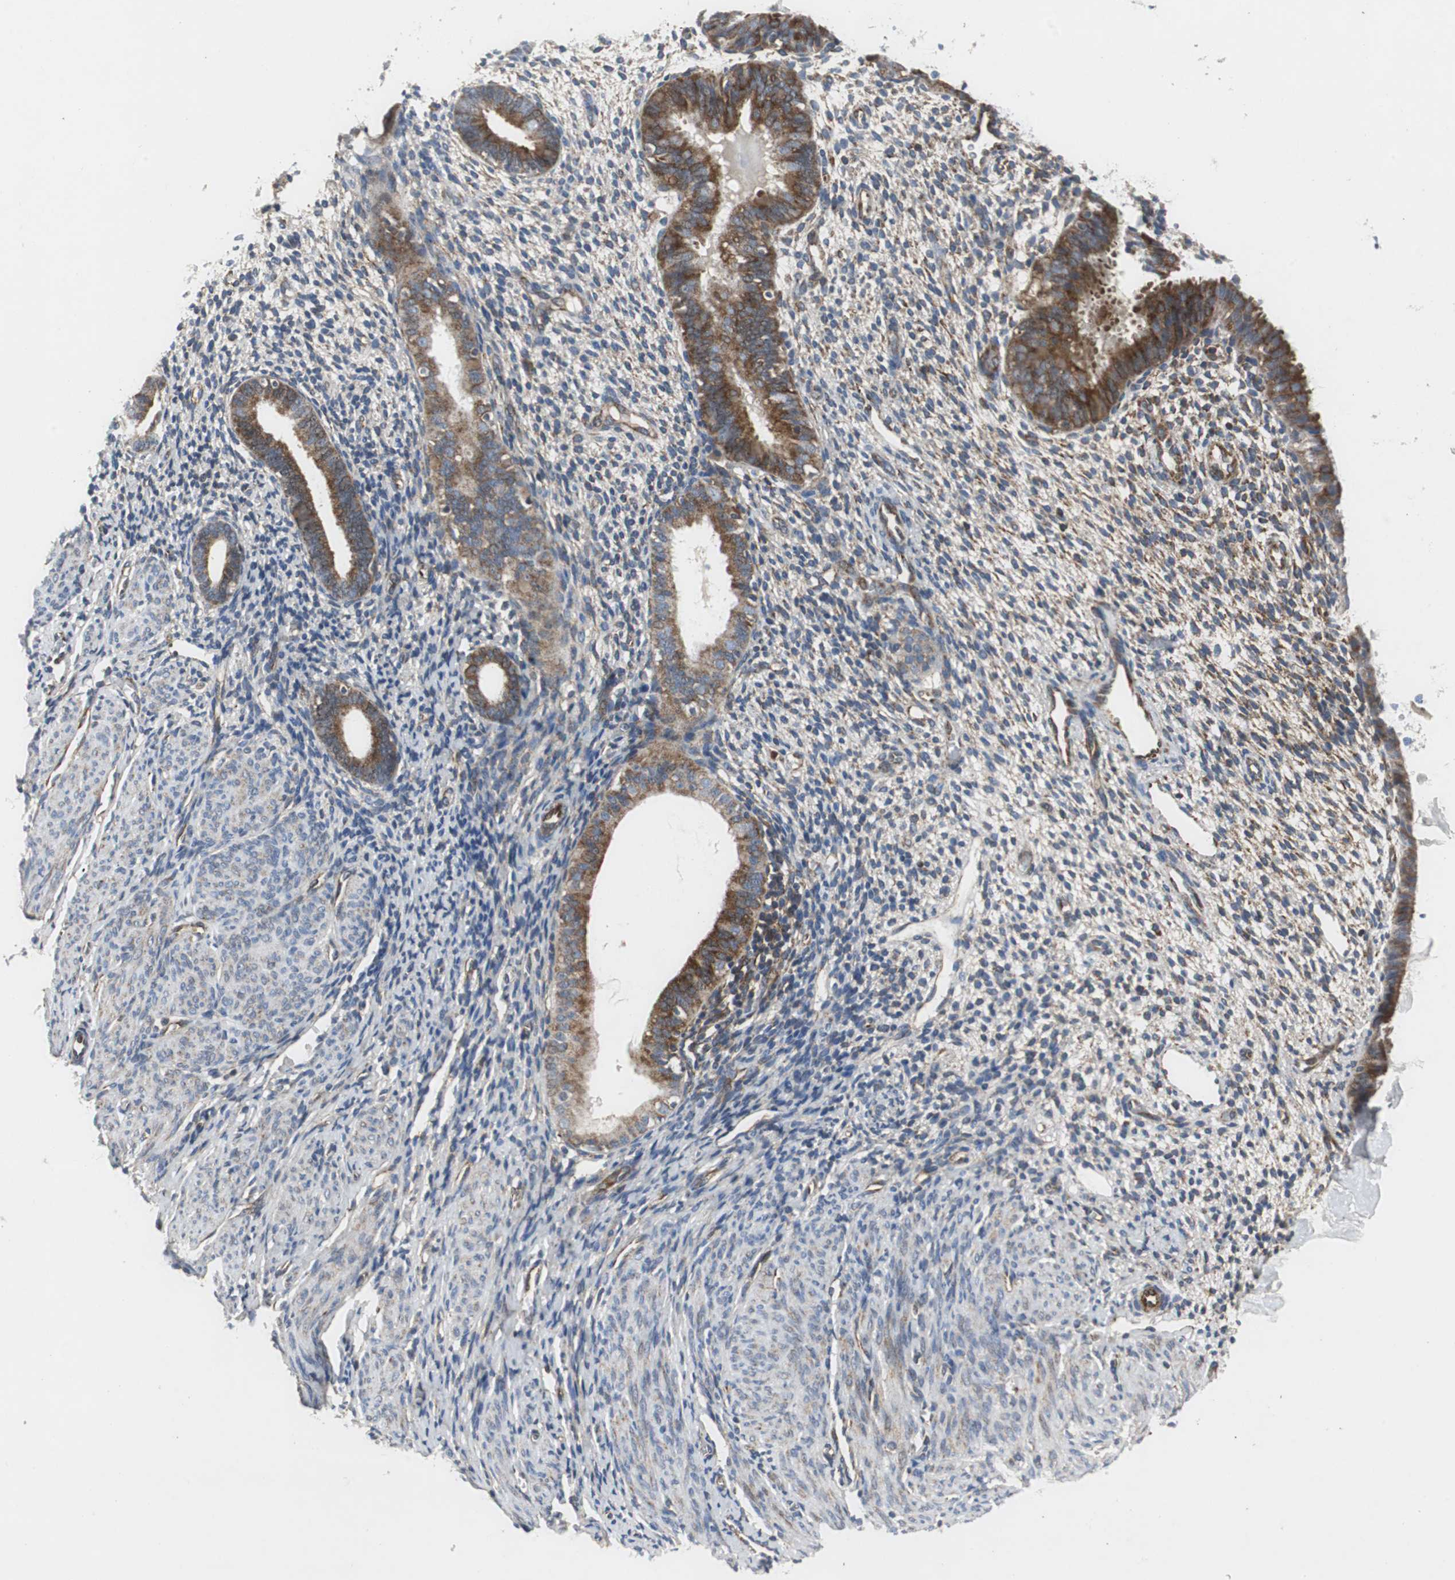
{"staining": {"intensity": "weak", "quantity": "25%-75%", "location": "cytoplasmic/membranous"}, "tissue": "endometrium", "cell_type": "Cells in endometrial stroma", "image_type": "normal", "snomed": [{"axis": "morphology", "description": "Normal tissue, NOS"}, {"axis": "topography", "description": "Endometrium"}], "caption": "Immunohistochemical staining of benign endometrium exhibits weak cytoplasmic/membranous protein staining in about 25%-75% of cells in endometrial stroma. (brown staining indicates protein expression, while blue staining denotes nuclei).", "gene": "ISCU", "patient": {"sex": "female", "age": 61}}